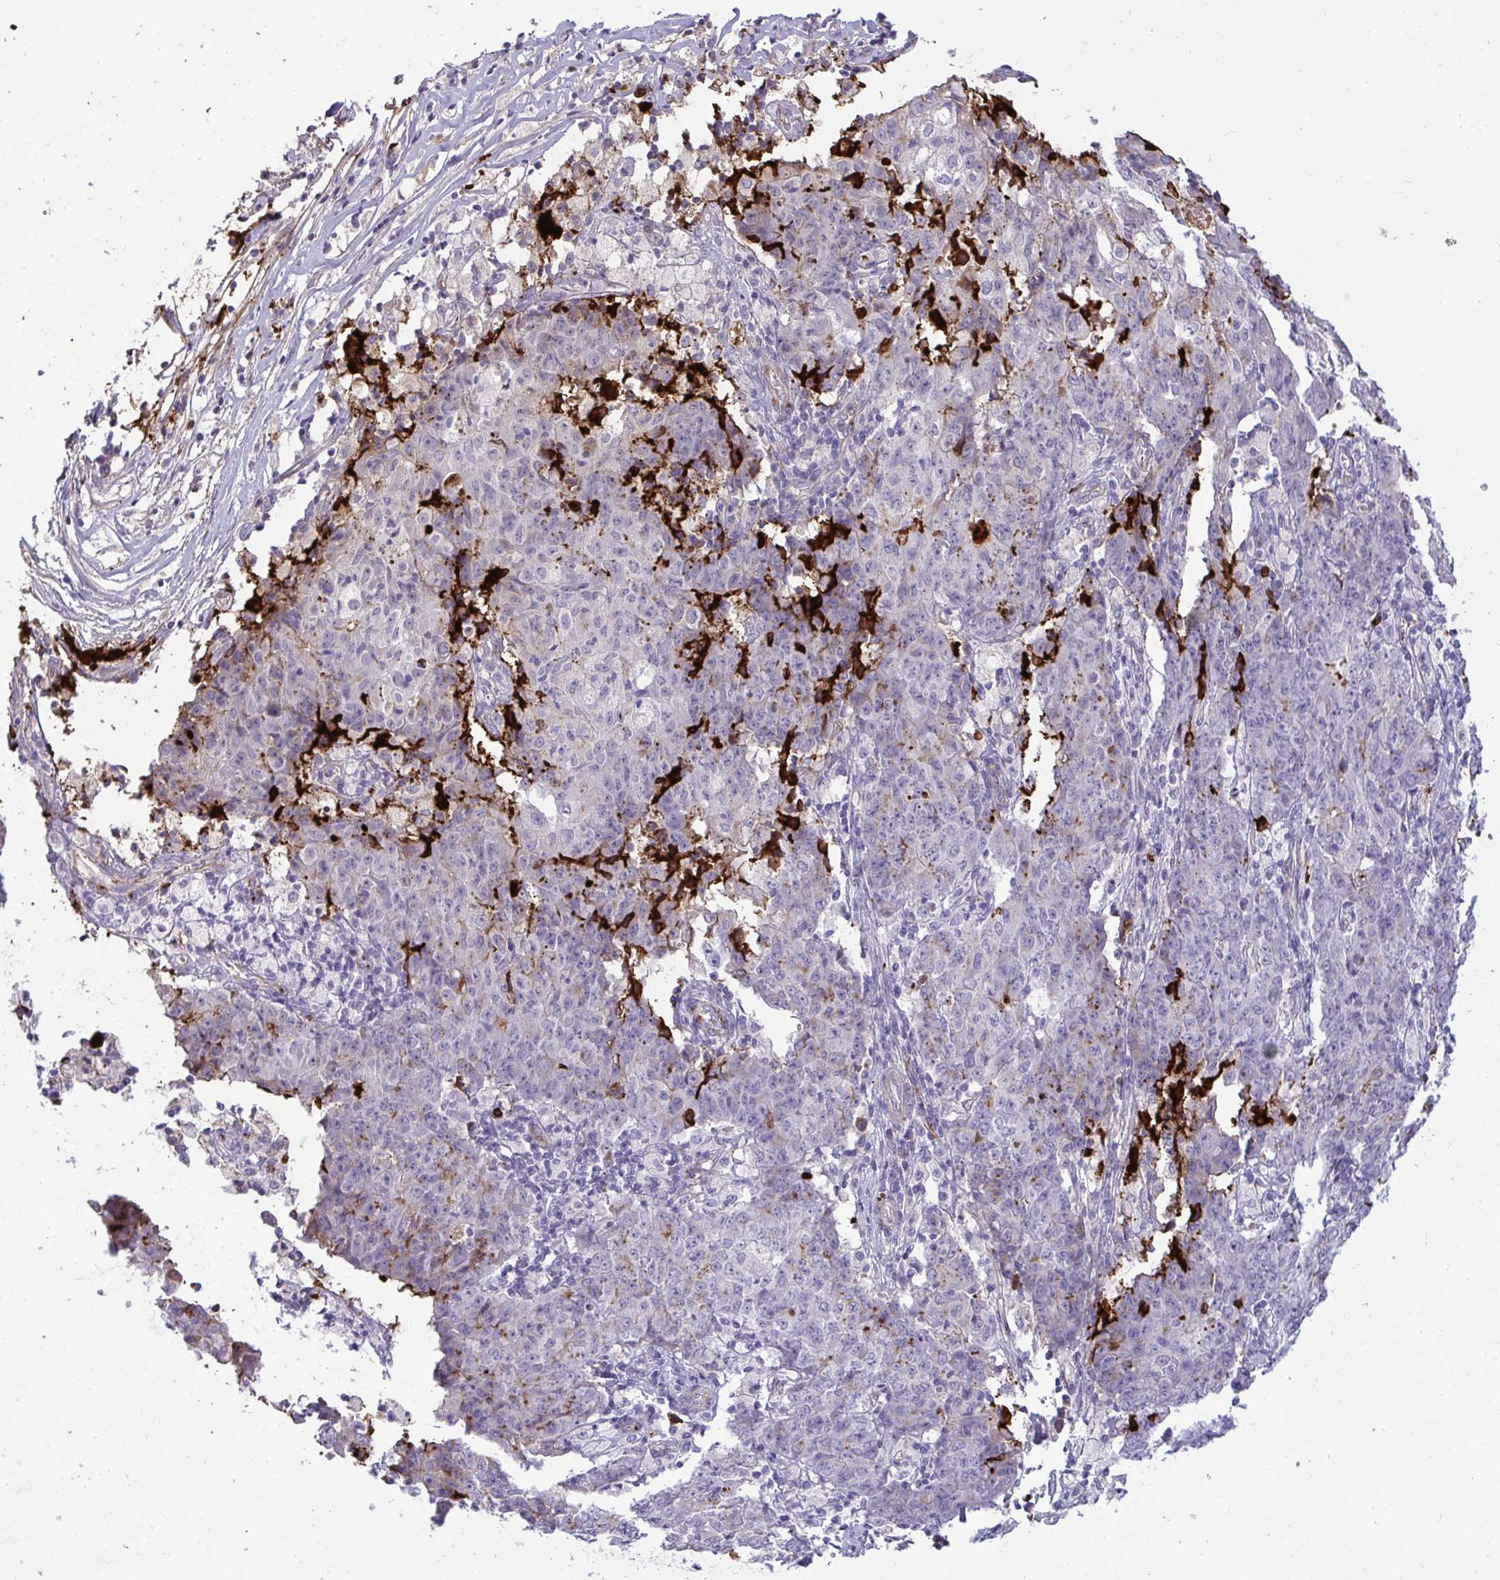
{"staining": {"intensity": "negative", "quantity": "none", "location": "none"}, "tissue": "ovarian cancer", "cell_type": "Tumor cells", "image_type": "cancer", "snomed": [{"axis": "morphology", "description": "Carcinoma, endometroid"}, {"axis": "topography", "description": "Ovary"}], "caption": "There is no significant positivity in tumor cells of ovarian cancer. (DAB (3,3'-diaminobenzidine) IHC, high magnification).", "gene": "F2", "patient": {"sex": "female", "age": 42}}